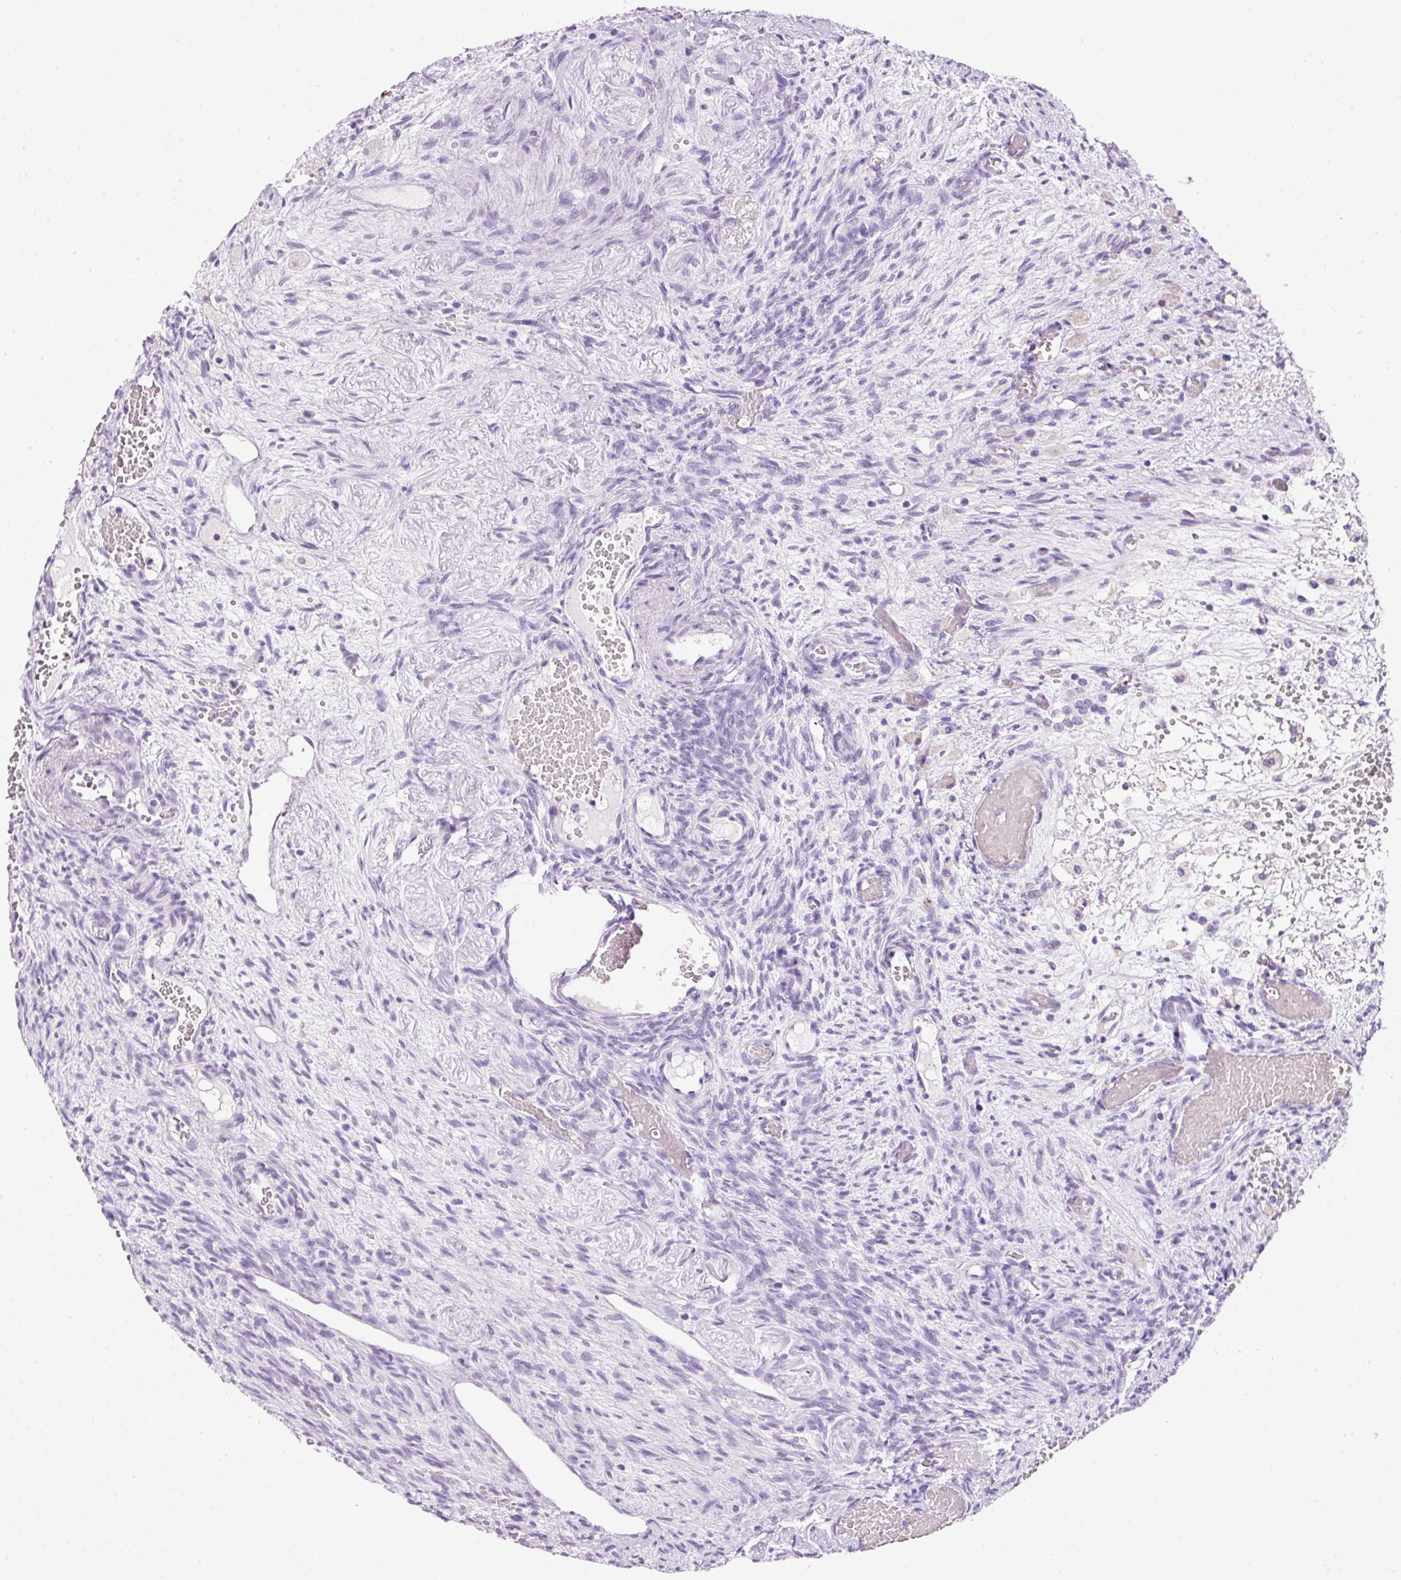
{"staining": {"intensity": "negative", "quantity": "none", "location": "none"}, "tissue": "ovary", "cell_type": "Follicle cells", "image_type": "normal", "snomed": [{"axis": "morphology", "description": "Normal tissue, NOS"}, {"axis": "topography", "description": "Ovary"}], "caption": "Immunohistochemistry (IHC) photomicrograph of benign ovary: ovary stained with DAB exhibits no significant protein positivity in follicle cells.", "gene": "BSND", "patient": {"sex": "female", "age": 67}}